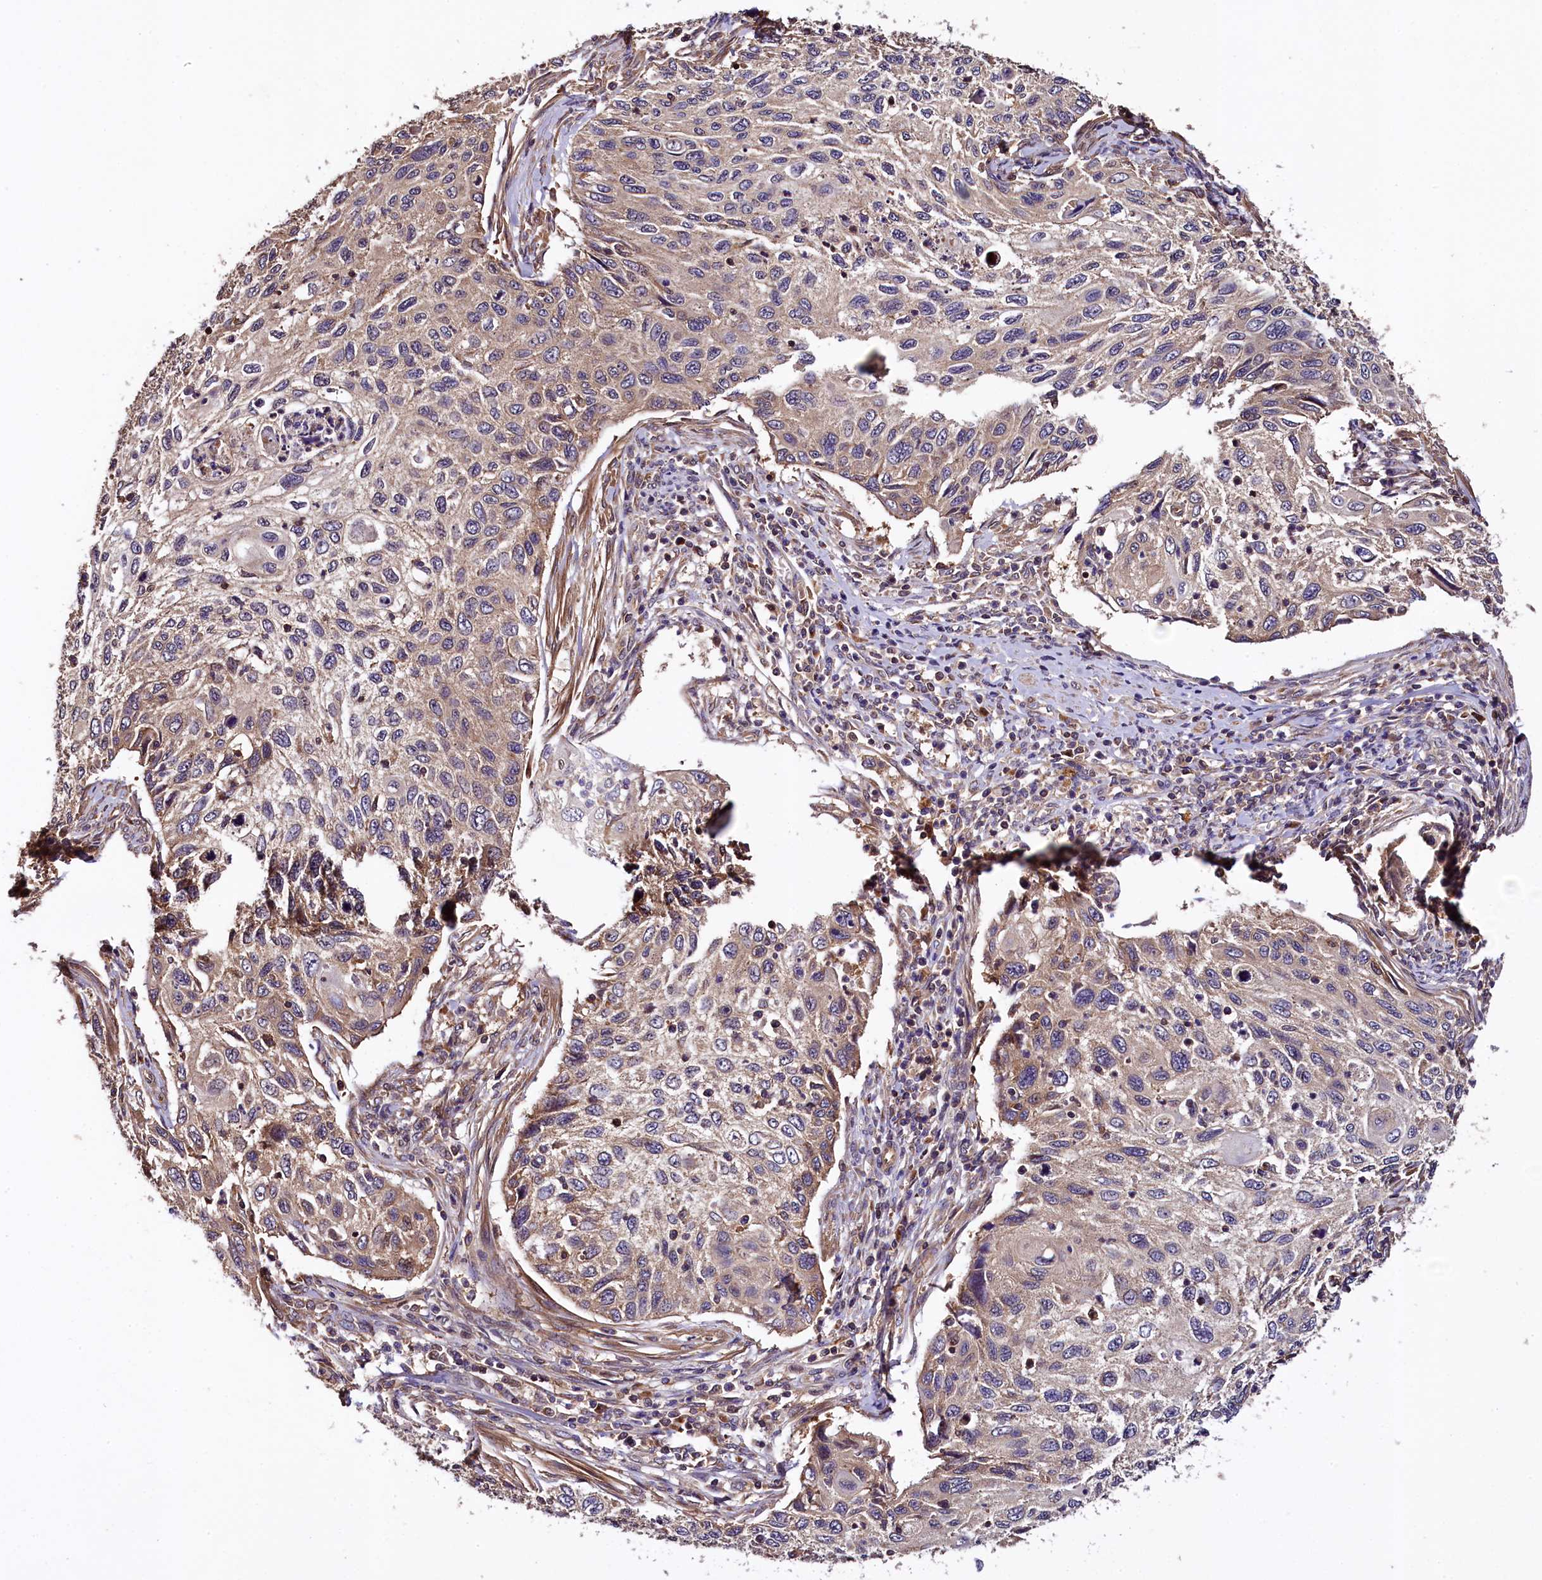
{"staining": {"intensity": "weak", "quantity": "25%-75%", "location": "cytoplasmic/membranous"}, "tissue": "cervical cancer", "cell_type": "Tumor cells", "image_type": "cancer", "snomed": [{"axis": "morphology", "description": "Squamous cell carcinoma, NOS"}, {"axis": "topography", "description": "Cervix"}], "caption": "Immunohistochemistry (IHC) (DAB (3,3'-diaminobenzidine)) staining of human cervical cancer displays weak cytoplasmic/membranous protein expression in approximately 25%-75% of tumor cells. The protein of interest is shown in brown color, while the nuclei are stained blue.", "gene": "KLC2", "patient": {"sex": "female", "age": 70}}